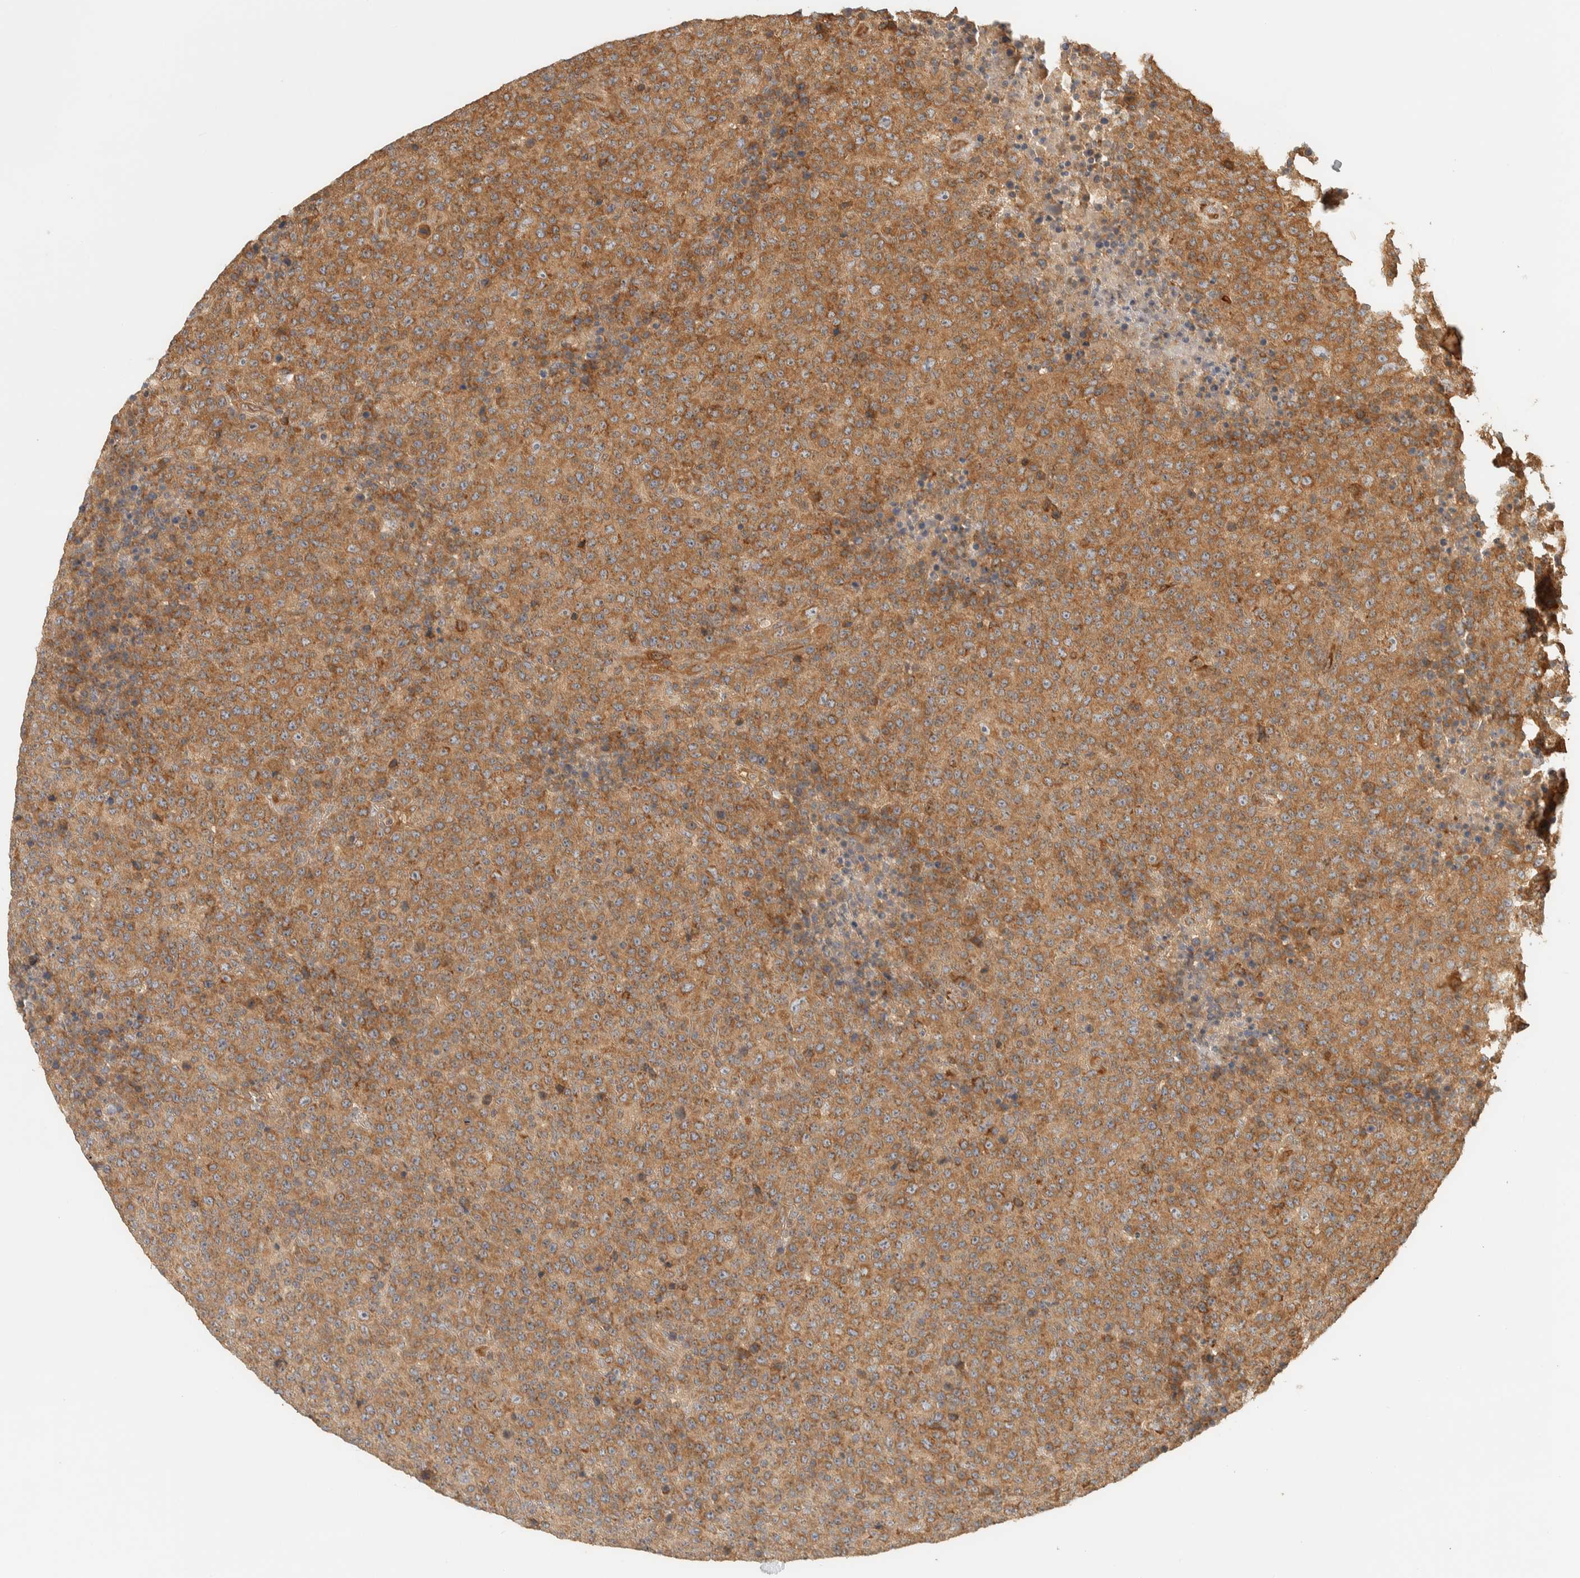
{"staining": {"intensity": "moderate", "quantity": ">75%", "location": "cytoplasmic/membranous"}, "tissue": "lymphoma", "cell_type": "Tumor cells", "image_type": "cancer", "snomed": [{"axis": "morphology", "description": "Malignant lymphoma, non-Hodgkin's type, High grade"}, {"axis": "topography", "description": "Lymph node"}], "caption": "IHC histopathology image of human lymphoma stained for a protein (brown), which reveals medium levels of moderate cytoplasmic/membranous positivity in approximately >75% of tumor cells.", "gene": "TTI2", "patient": {"sex": "male", "age": 13}}